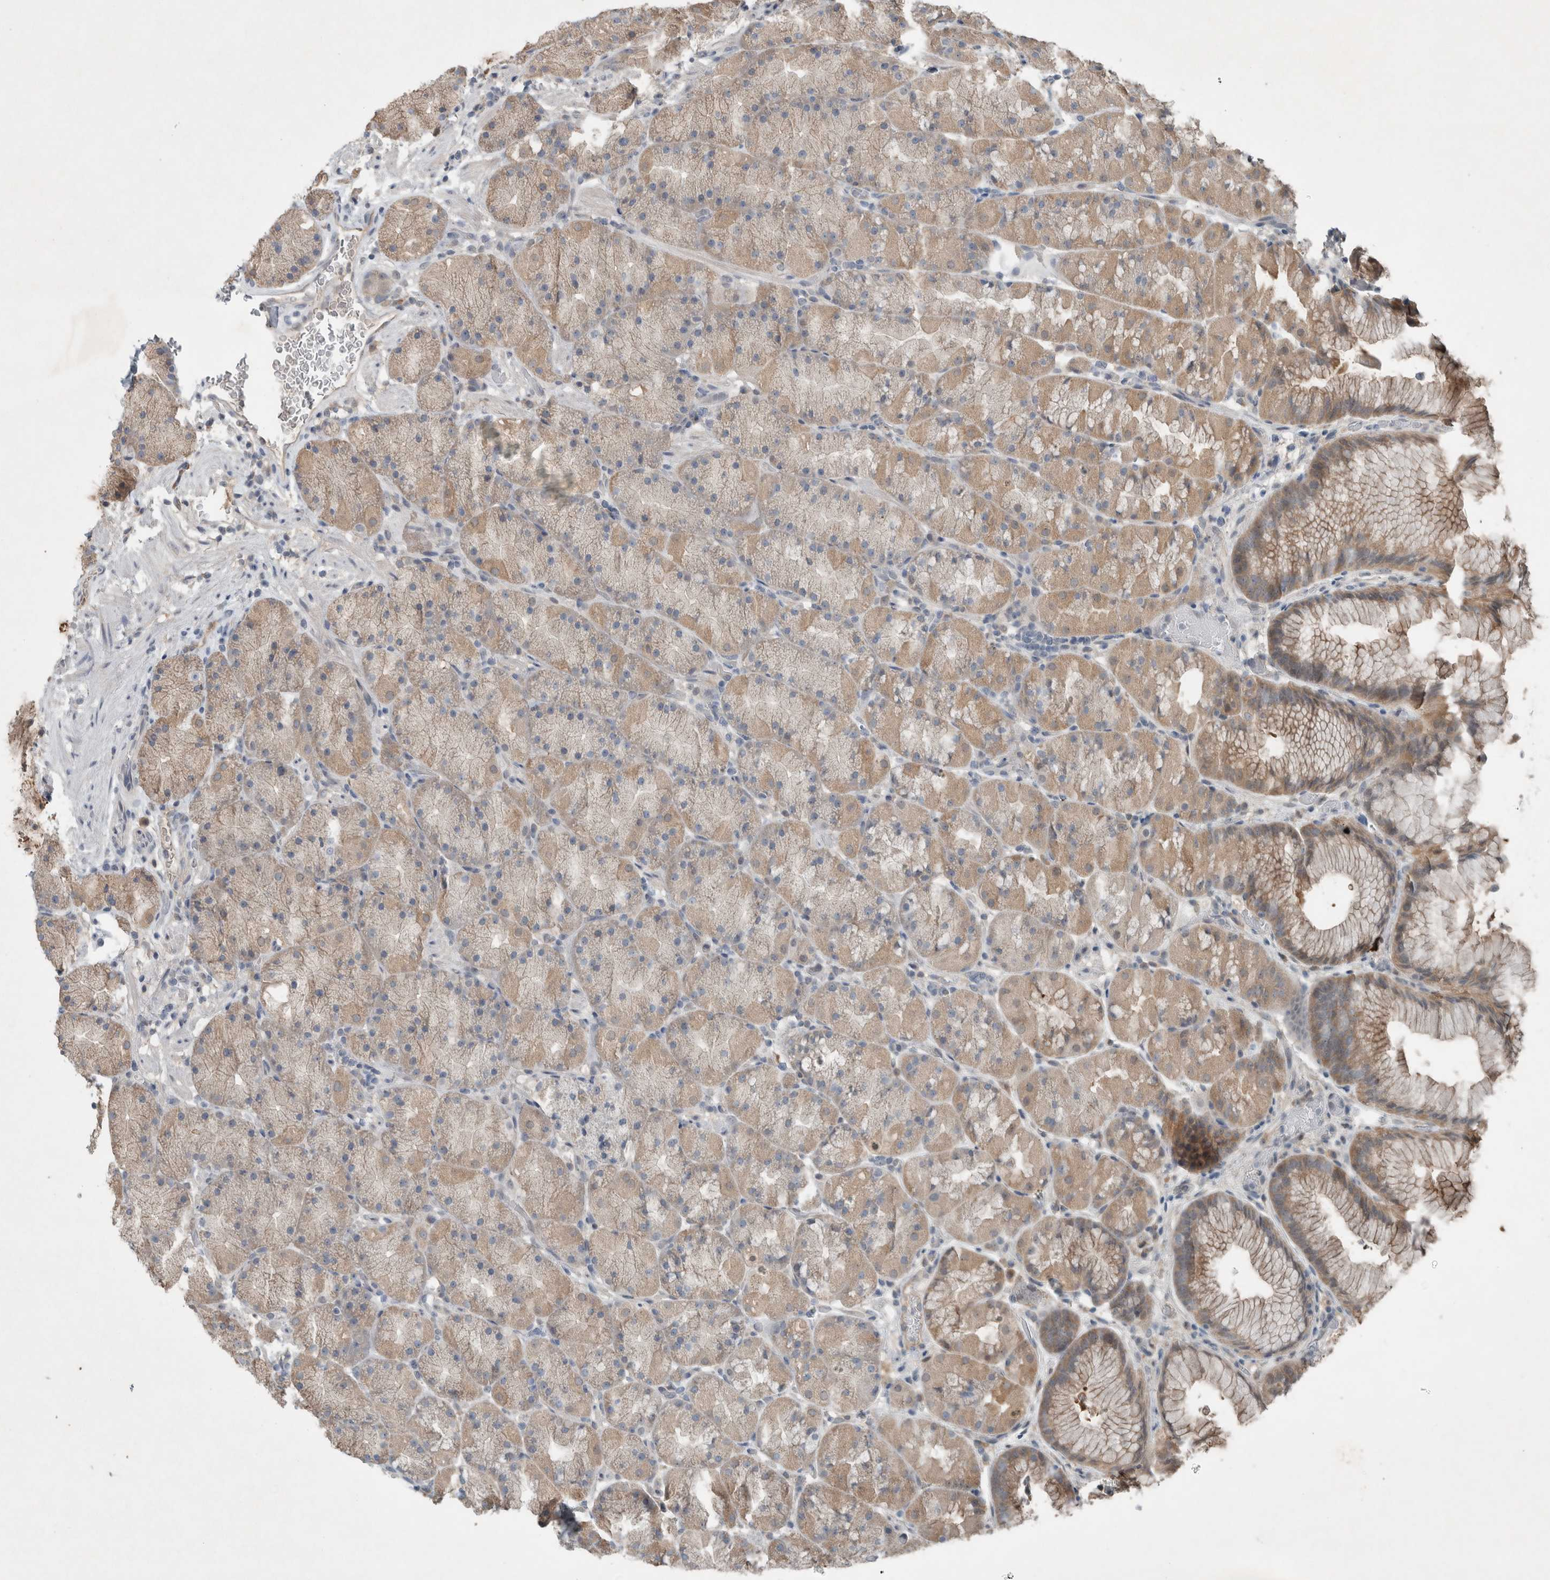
{"staining": {"intensity": "moderate", "quantity": "25%-75%", "location": "cytoplasmic/membranous"}, "tissue": "stomach", "cell_type": "Glandular cells", "image_type": "normal", "snomed": [{"axis": "morphology", "description": "Normal tissue, NOS"}, {"axis": "topography", "description": "Stomach, upper"}, {"axis": "topography", "description": "Stomach"}], "caption": "About 25%-75% of glandular cells in unremarkable stomach exhibit moderate cytoplasmic/membranous protein expression as visualized by brown immunohistochemical staining.", "gene": "ENSG00000285245", "patient": {"sex": "male", "age": 48}}